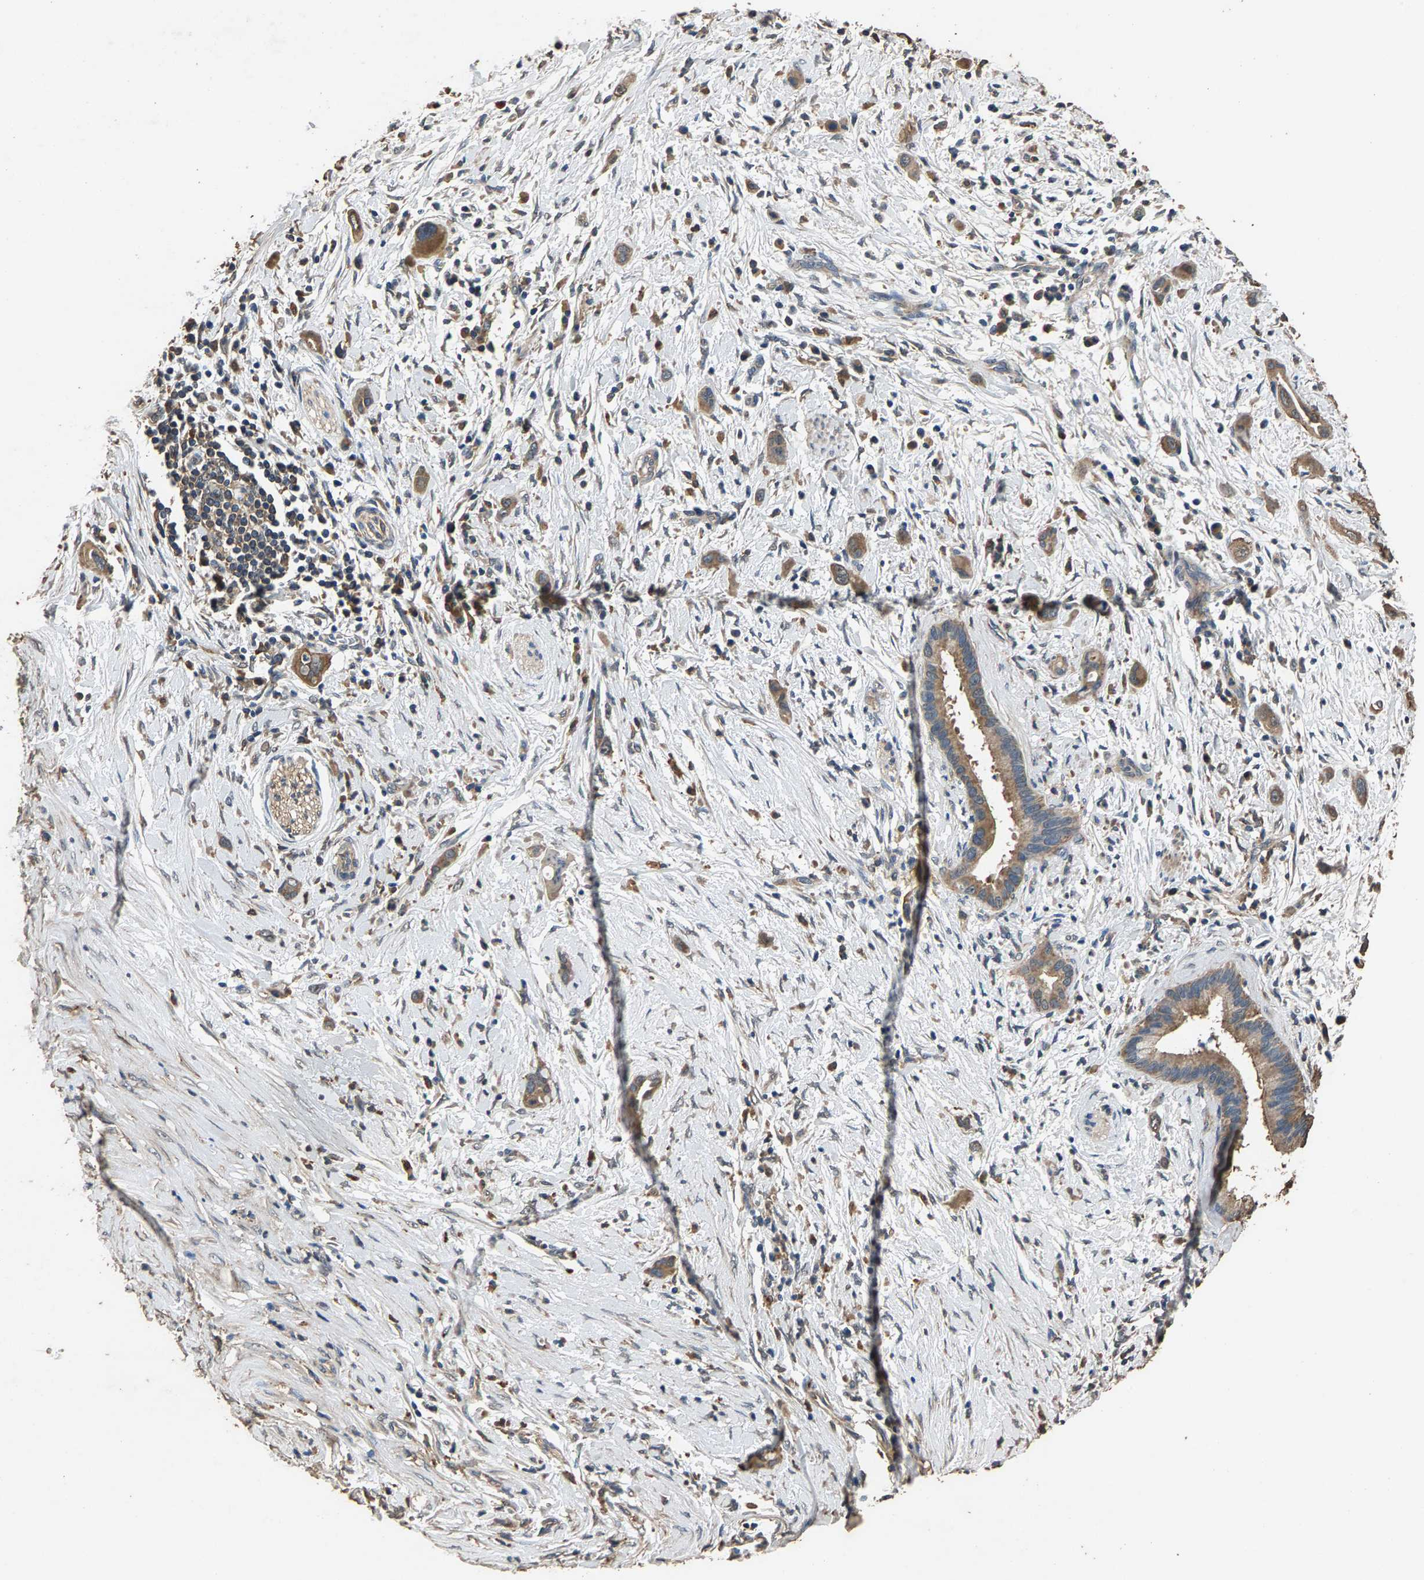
{"staining": {"intensity": "moderate", "quantity": ">75%", "location": "cytoplasmic/membranous"}, "tissue": "pancreatic cancer", "cell_type": "Tumor cells", "image_type": "cancer", "snomed": [{"axis": "morphology", "description": "Adenocarcinoma, NOS"}, {"axis": "topography", "description": "Pancreas"}], "caption": "About >75% of tumor cells in human pancreatic adenocarcinoma show moderate cytoplasmic/membranous protein expression as visualized by brown immunohistochemical staining.", "gene": "MRPL27", "patient": {"sex": "male", "age": 59}}